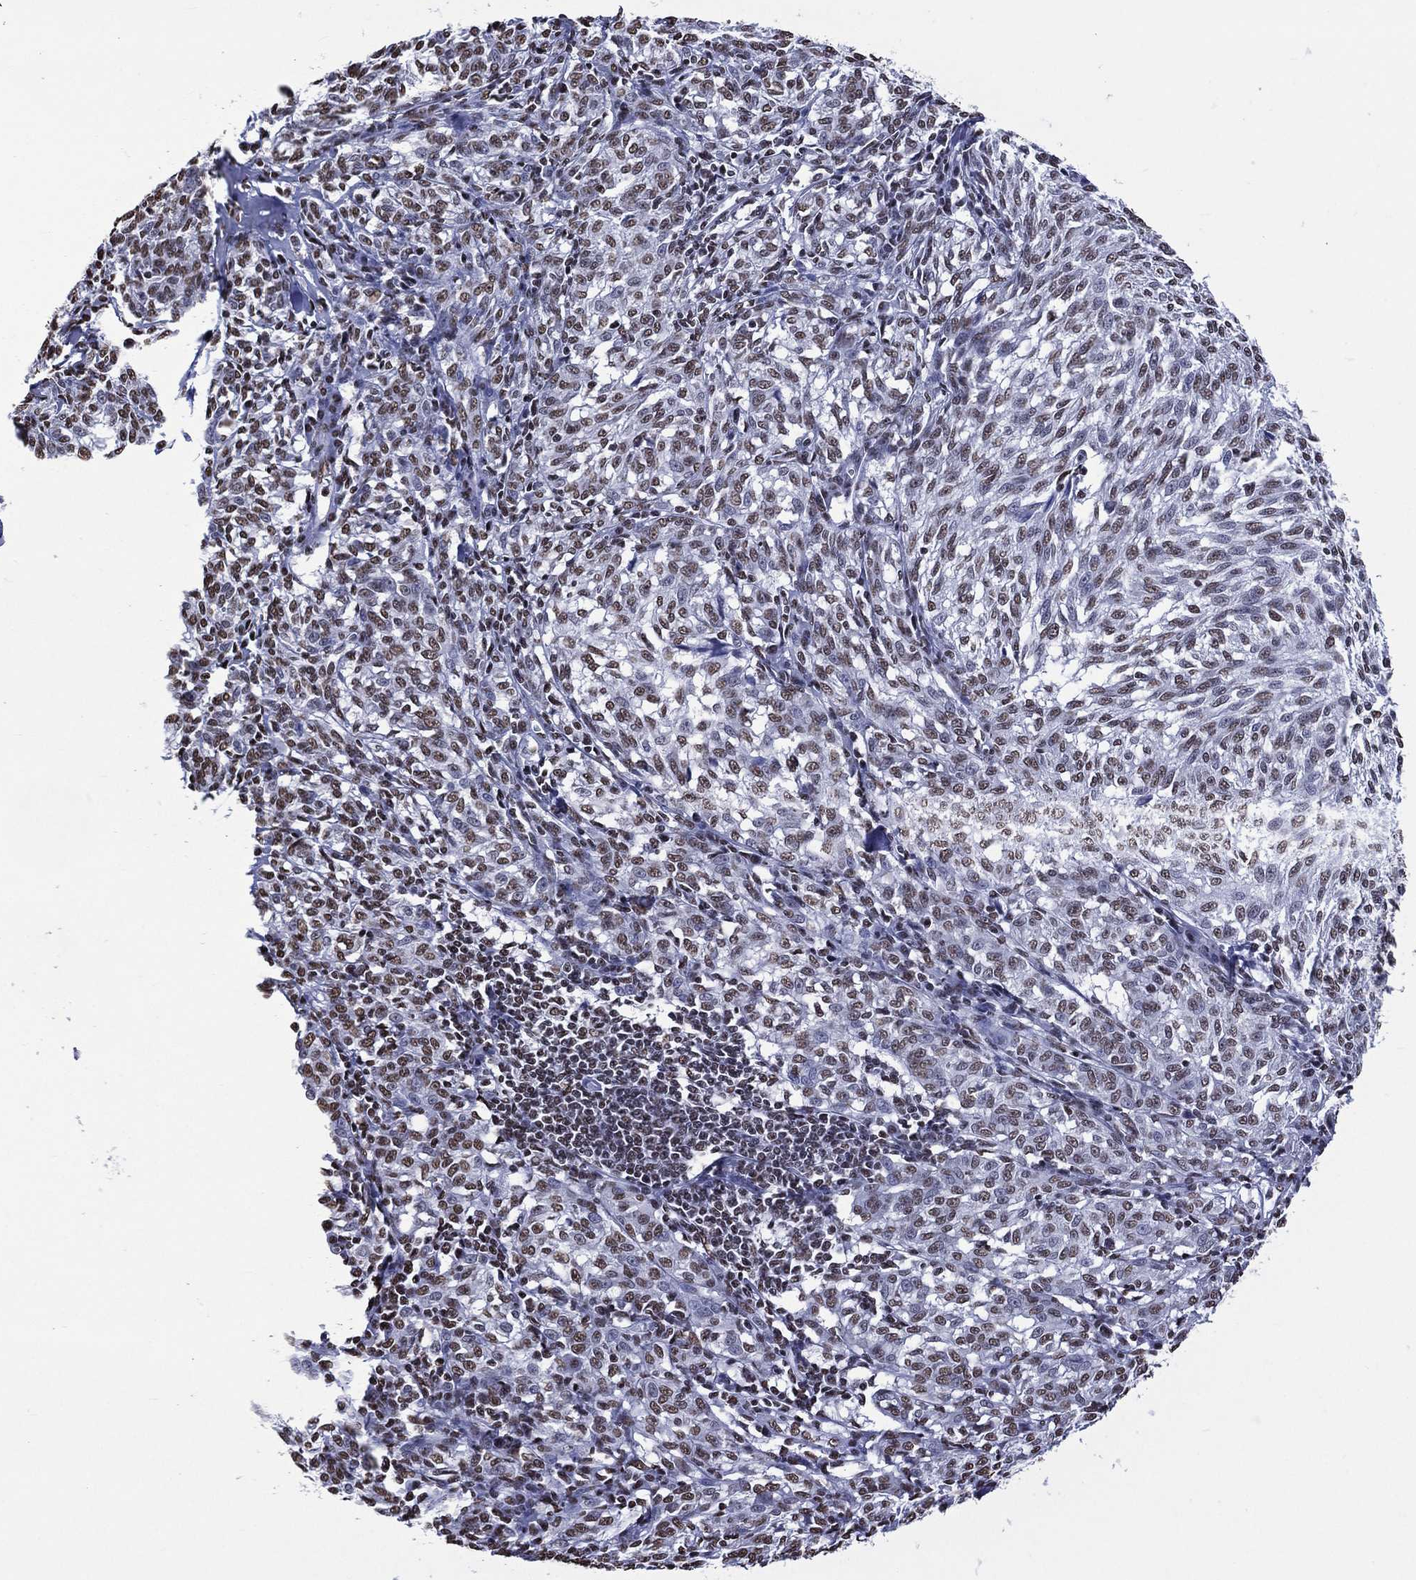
{"staining": {"intensity": "moderate", "quantity": ">75%", "location": "nuclear"}, "tissue": "melanoma", "cell_type": "Tumor cells", "image_type": "cancer", "snomed": [{"axis": "morphology", "description": "Malignant melanoma, NOS"}, {"axis": "topography", "description": "Skin"}], "caption": "About >75% of tumor cells in melanoma show moderate nuclear protein expression as visualized by brown immunohistochemical staining.", "gene": "RETREG2", "patient": {"sex": "female", "age": 72}}